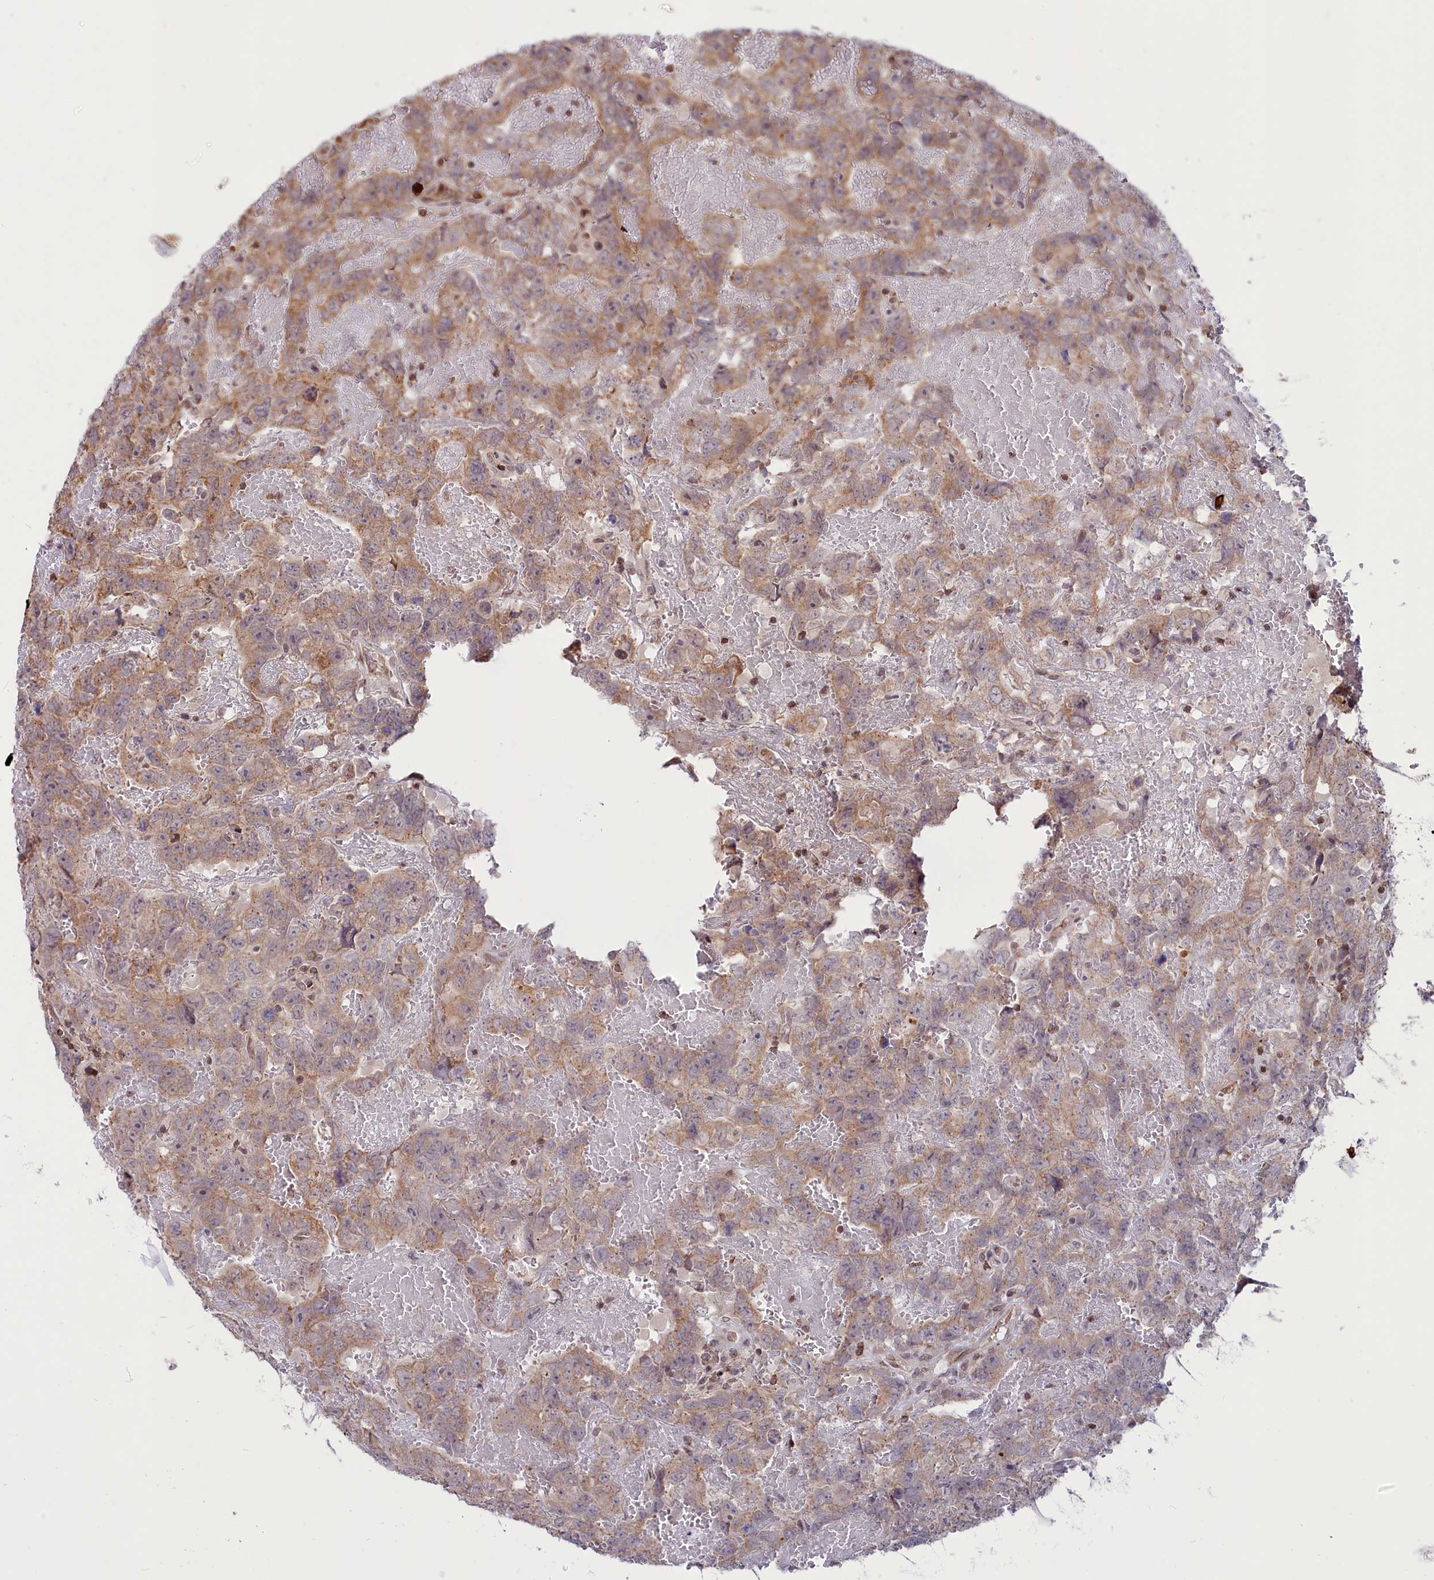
{"staining": {"intensity": "weak", "quantity": "25%-75%", "location": "cytoplasmic/membranous"}, "tissue": "testis cancer", "cell_type": "Tumor cells", "image_type": "cancer", "snomed": [{"axis": "morphology", "description": "Carcinoma, Embryonal, NOS"}, {"axis": "topography", "description": "Testis"}], "caption": "A histopathology image showing weak cytoplasmic/membranous expression in about 25%-75% of tumor cells in testis embryonal carcinoma, as visualized by brown immunohistochemical staining.", "gene": "PHC3", "patient": {"sex": "male", "age": 45}}